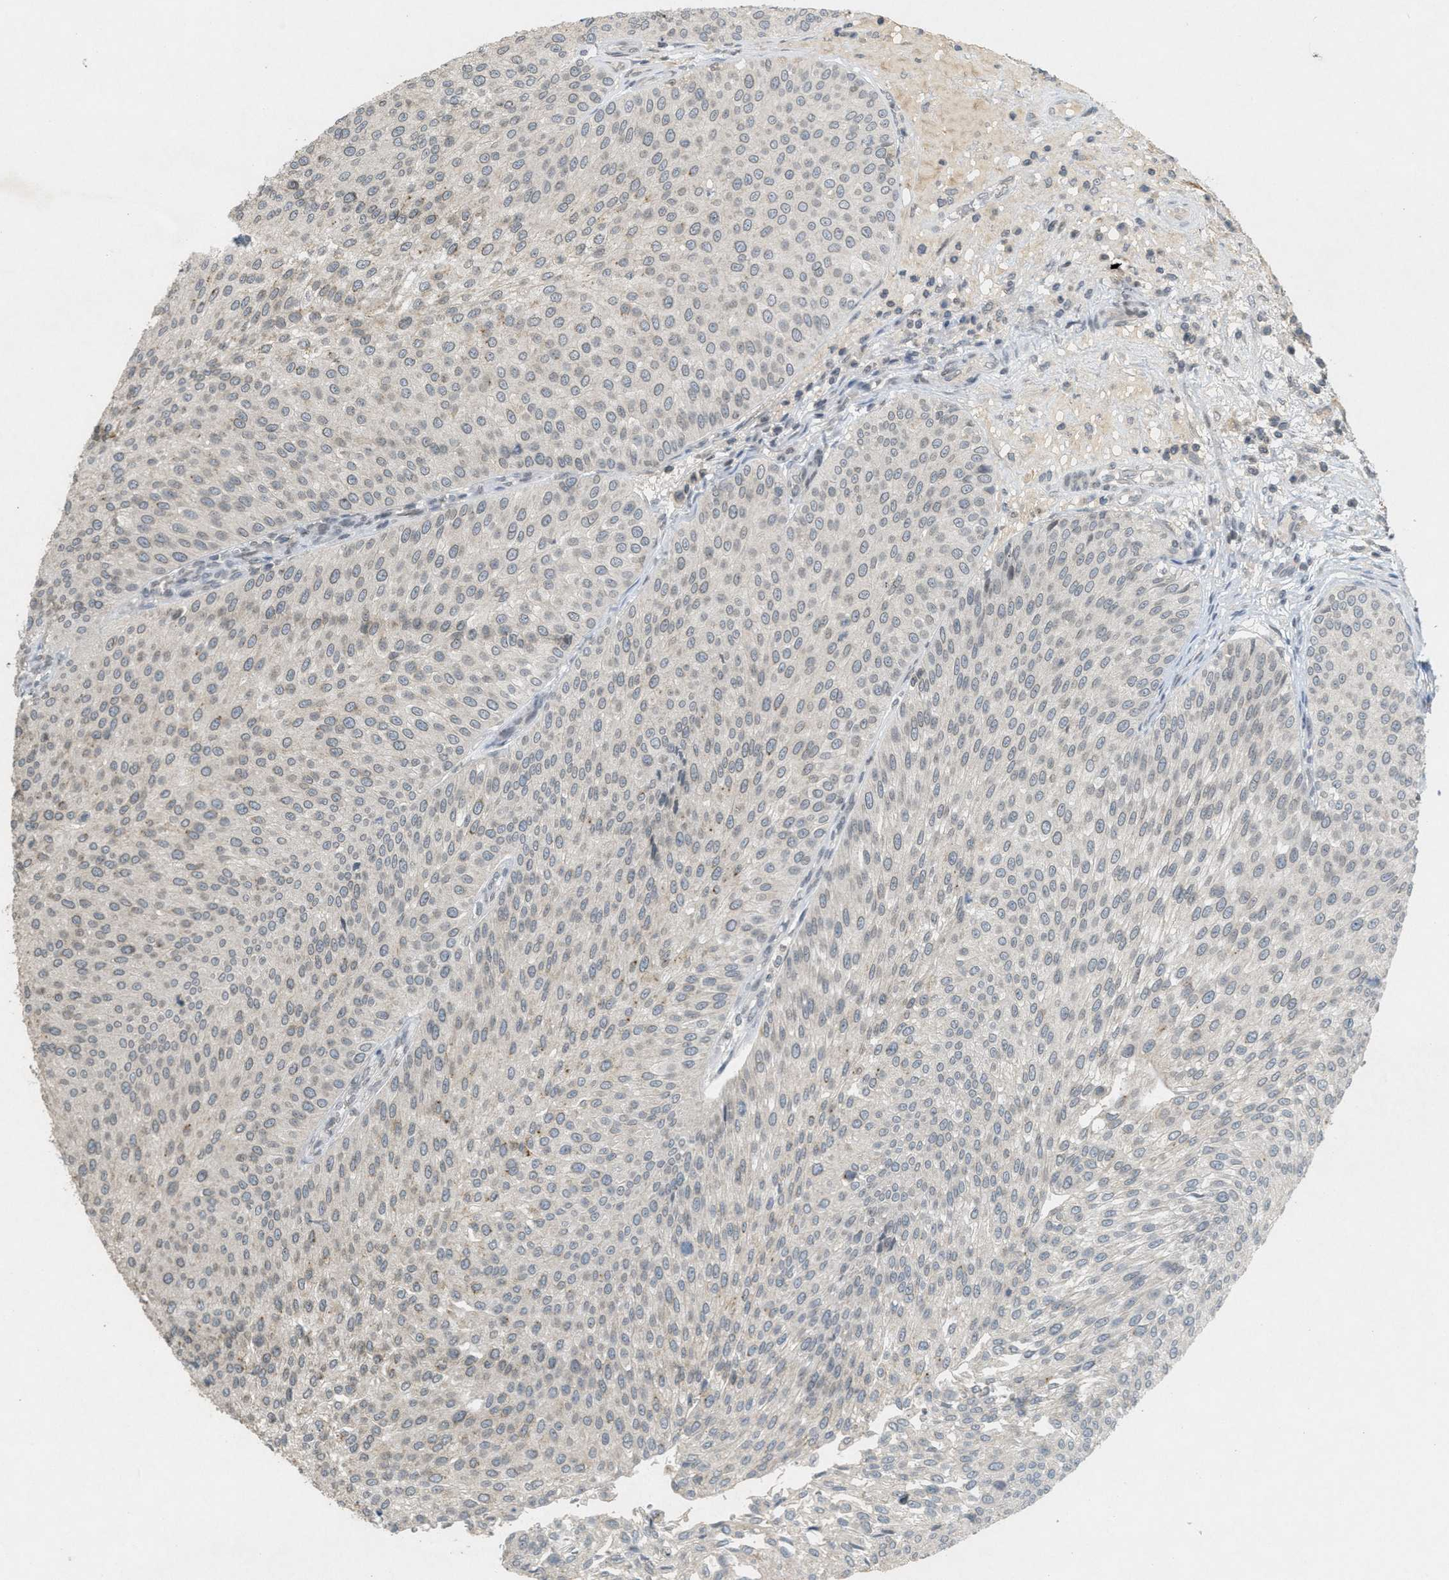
{"staining": {"intensity": "weak", "quantity": "25%-75%", "location": "cytoplasmic/membranous,nuclear"}, "tissue": "urothelial cancer", "cell_type": "Tumor cells", "image_type": "cancer", "snomed": [{"axis": "morphology", "description": "Urothelial carcinoma, Low grade"}, {"axis": "topography", "description": "Smooth muscle"}, {"axis": "topography", "description": "Urinary bladder"}], "caption": "Low-grade urothelial carcinoma stained for a protein displays weak cytoplasmic/membranous and nuclear positivity in tumor cells. The staining was performed using DAB (3,3'-diaminobenzidine) to visualize the protein expression in brown, while the nuclei were stained in blue with hematoxylin (Magnification: 20x).", "gene": "ABHD6", "patient": {"sex": "male", "age": 60}}